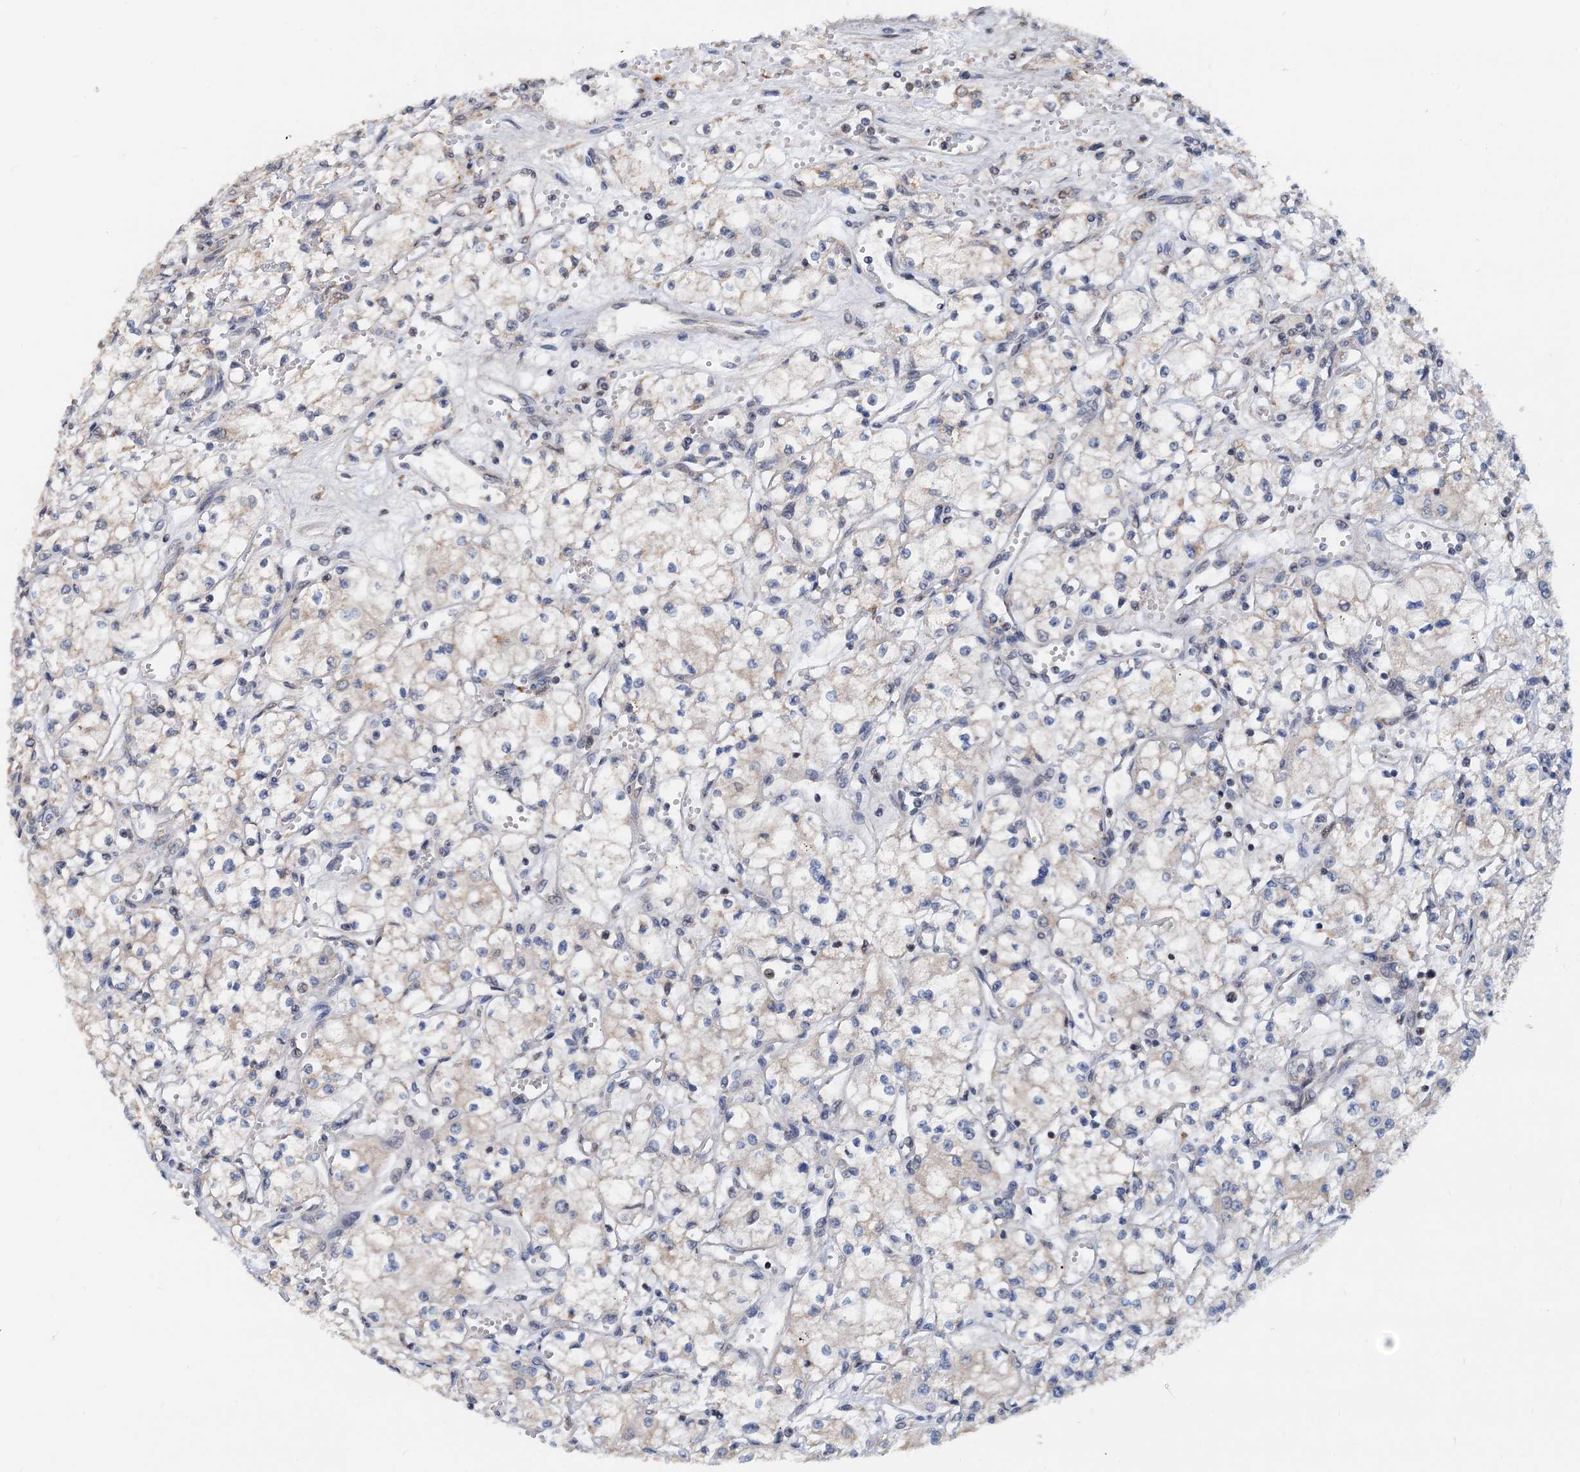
{"staining": {"intensity": "weak", "quantity": "<25%", "location": "cytoplasmic/membranous"}, "tissue": "renal cancer", "cell_type": "Tumor cells", "image_type": "cancer", "snomed": [{"axis": "morphology", "description": "Adenocarcinoma, NOS"}, {"axis": "topography", "description": "Kidney"}], "caption": "Renal cancer (adenocarcinoma) stained for a protein using immunohistochemistry (IHC) displays no expression tumor cells.", "gene": "MCMBP", "patient": {"sex": "male", "age": 59}}